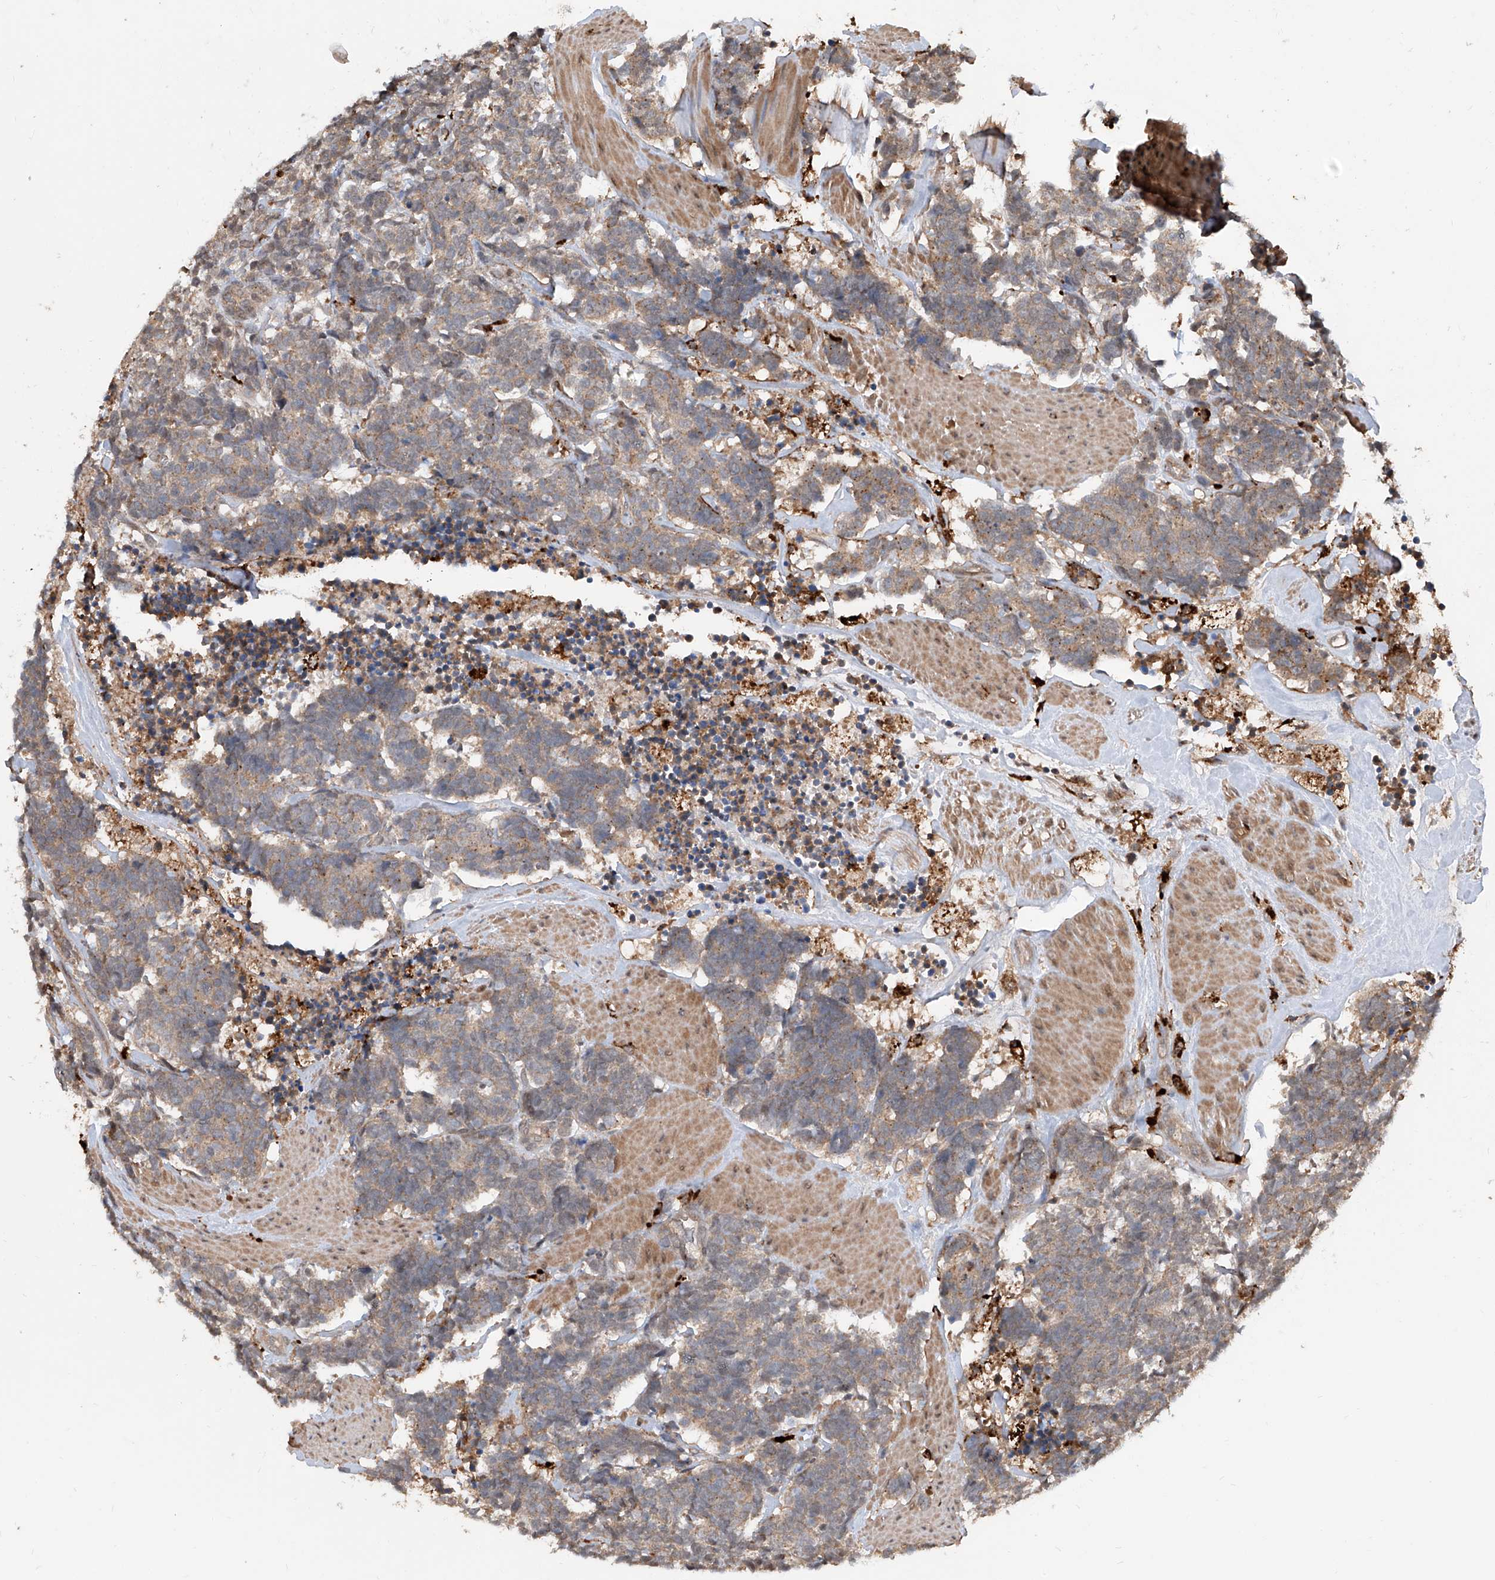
{"staining": {"intensity": "weak", "quantity": "25%-75%", "location": "cytoplasmic/membranous"}, "tissue": "carcinoid", "cell_type": "Tumor cells", "image_type": "cancer", "snomed": [{"axis": "morphology", "description": "Carcinoma, NOS"}, {"axis": "morphology", "description": "Carcinoid, malignant, NOS"}, {"axis": "topography", "description": "Urinary bladder"}], "caption": "Immunohistochemistry of carcinoma exhibits low levels of weak cytoplasmic/membranous expression in approximately 25%-75% of tumor cells.", "gene": "HOXC8", "patient": {"sex": "male", "age": 57}}